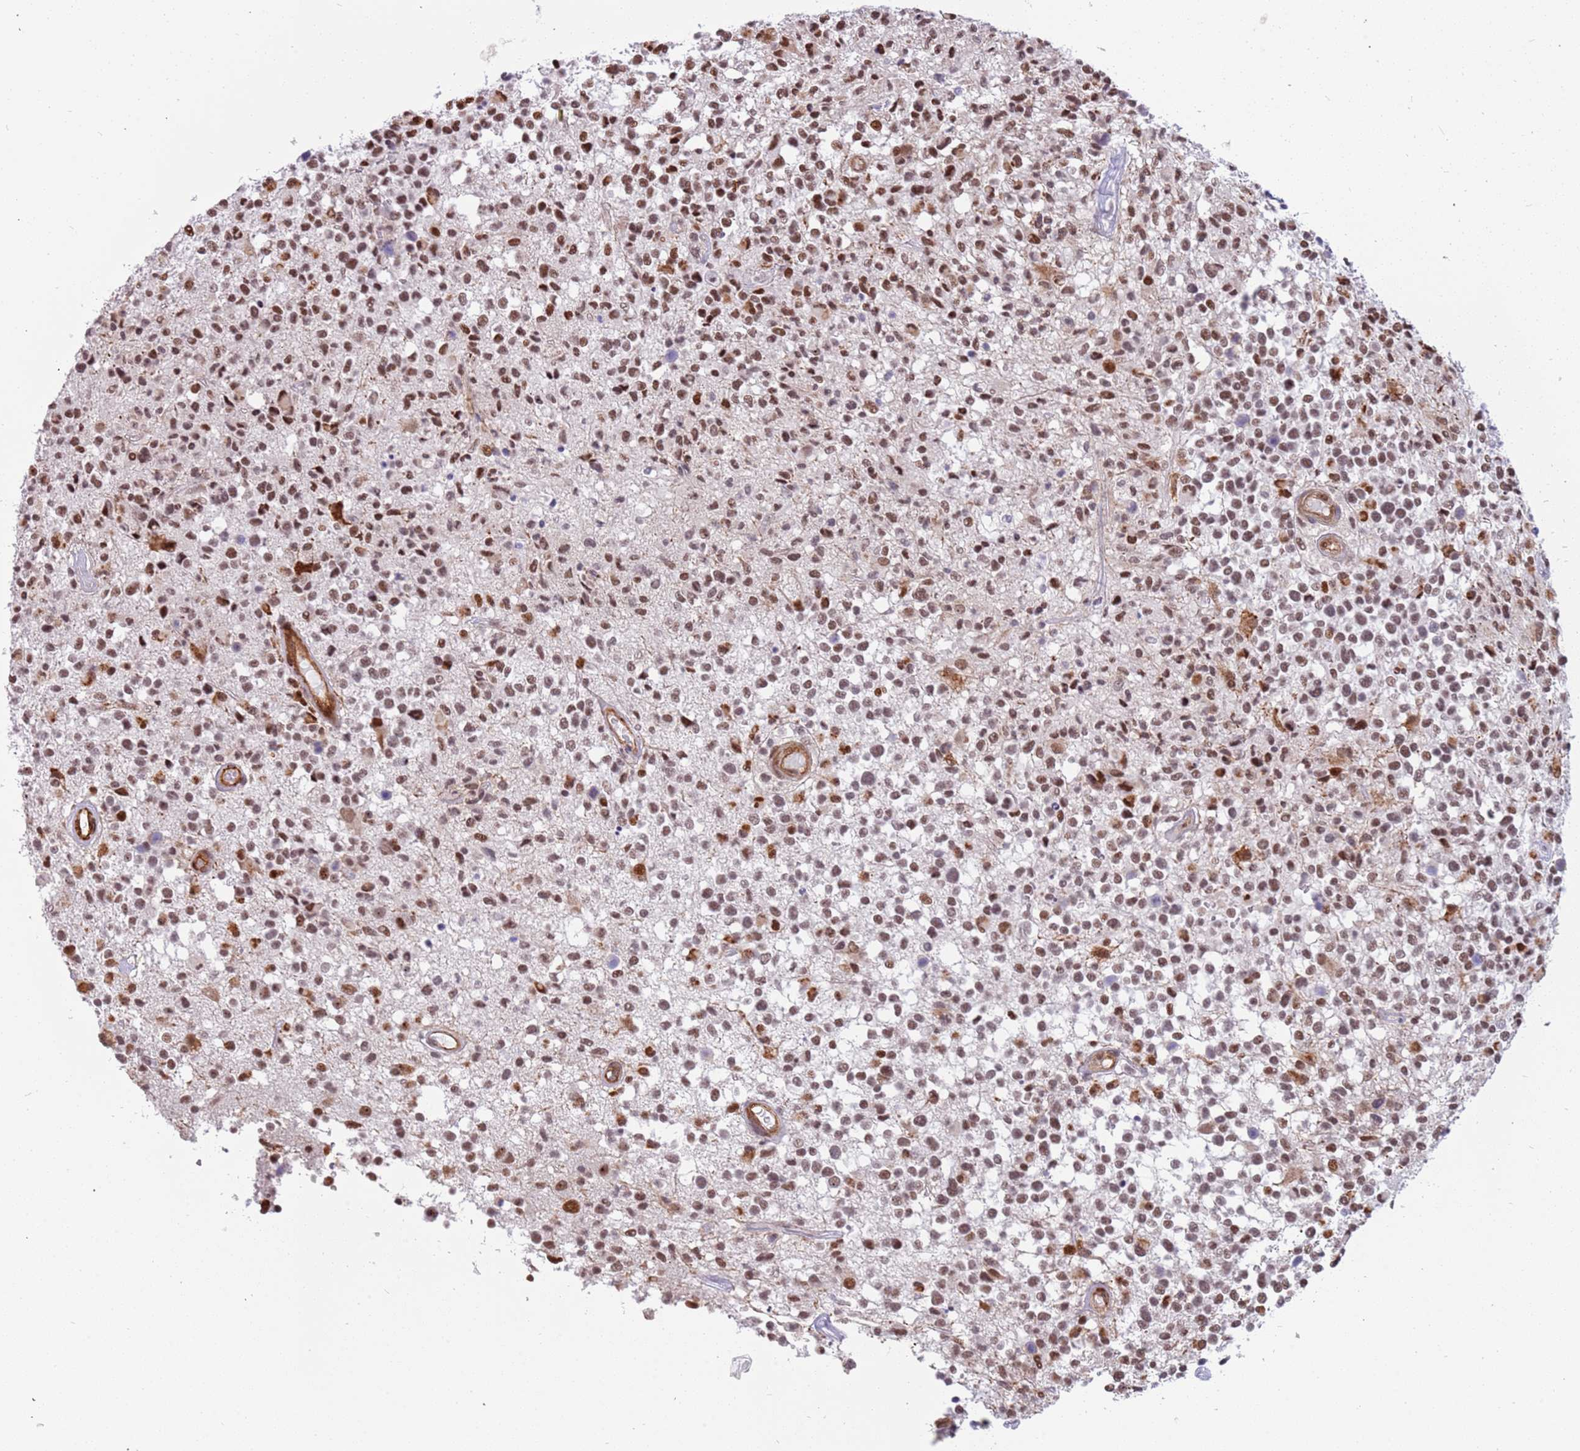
{"staining": {"intensity": "moderate", "quantity": ">75%", "location": "nuclear"}, "tissue": "glioma", "cell_type": "Tumor cells", "image_type": "cancer", "snomed": [{"axis": "morphology", "description": "Glioma, malignant, High grade"}, {"axis": "morphology", "description": "Glioblastoma, NOS"}, {"axis": "topography", "description": "Brain"}], "caption": "Protein staining by immunohistochemistry reveals moderate nuclear expression in about >75% of tumor cells in glioblastoma. Using DAB (3,3'-diaminobenzidine) (brown) and hematoxylin (blue) stains, captured at high magnification using brightfield microscopy.", "gene": "LRMDA", "patient": {"sex": "male", "age": 60}}